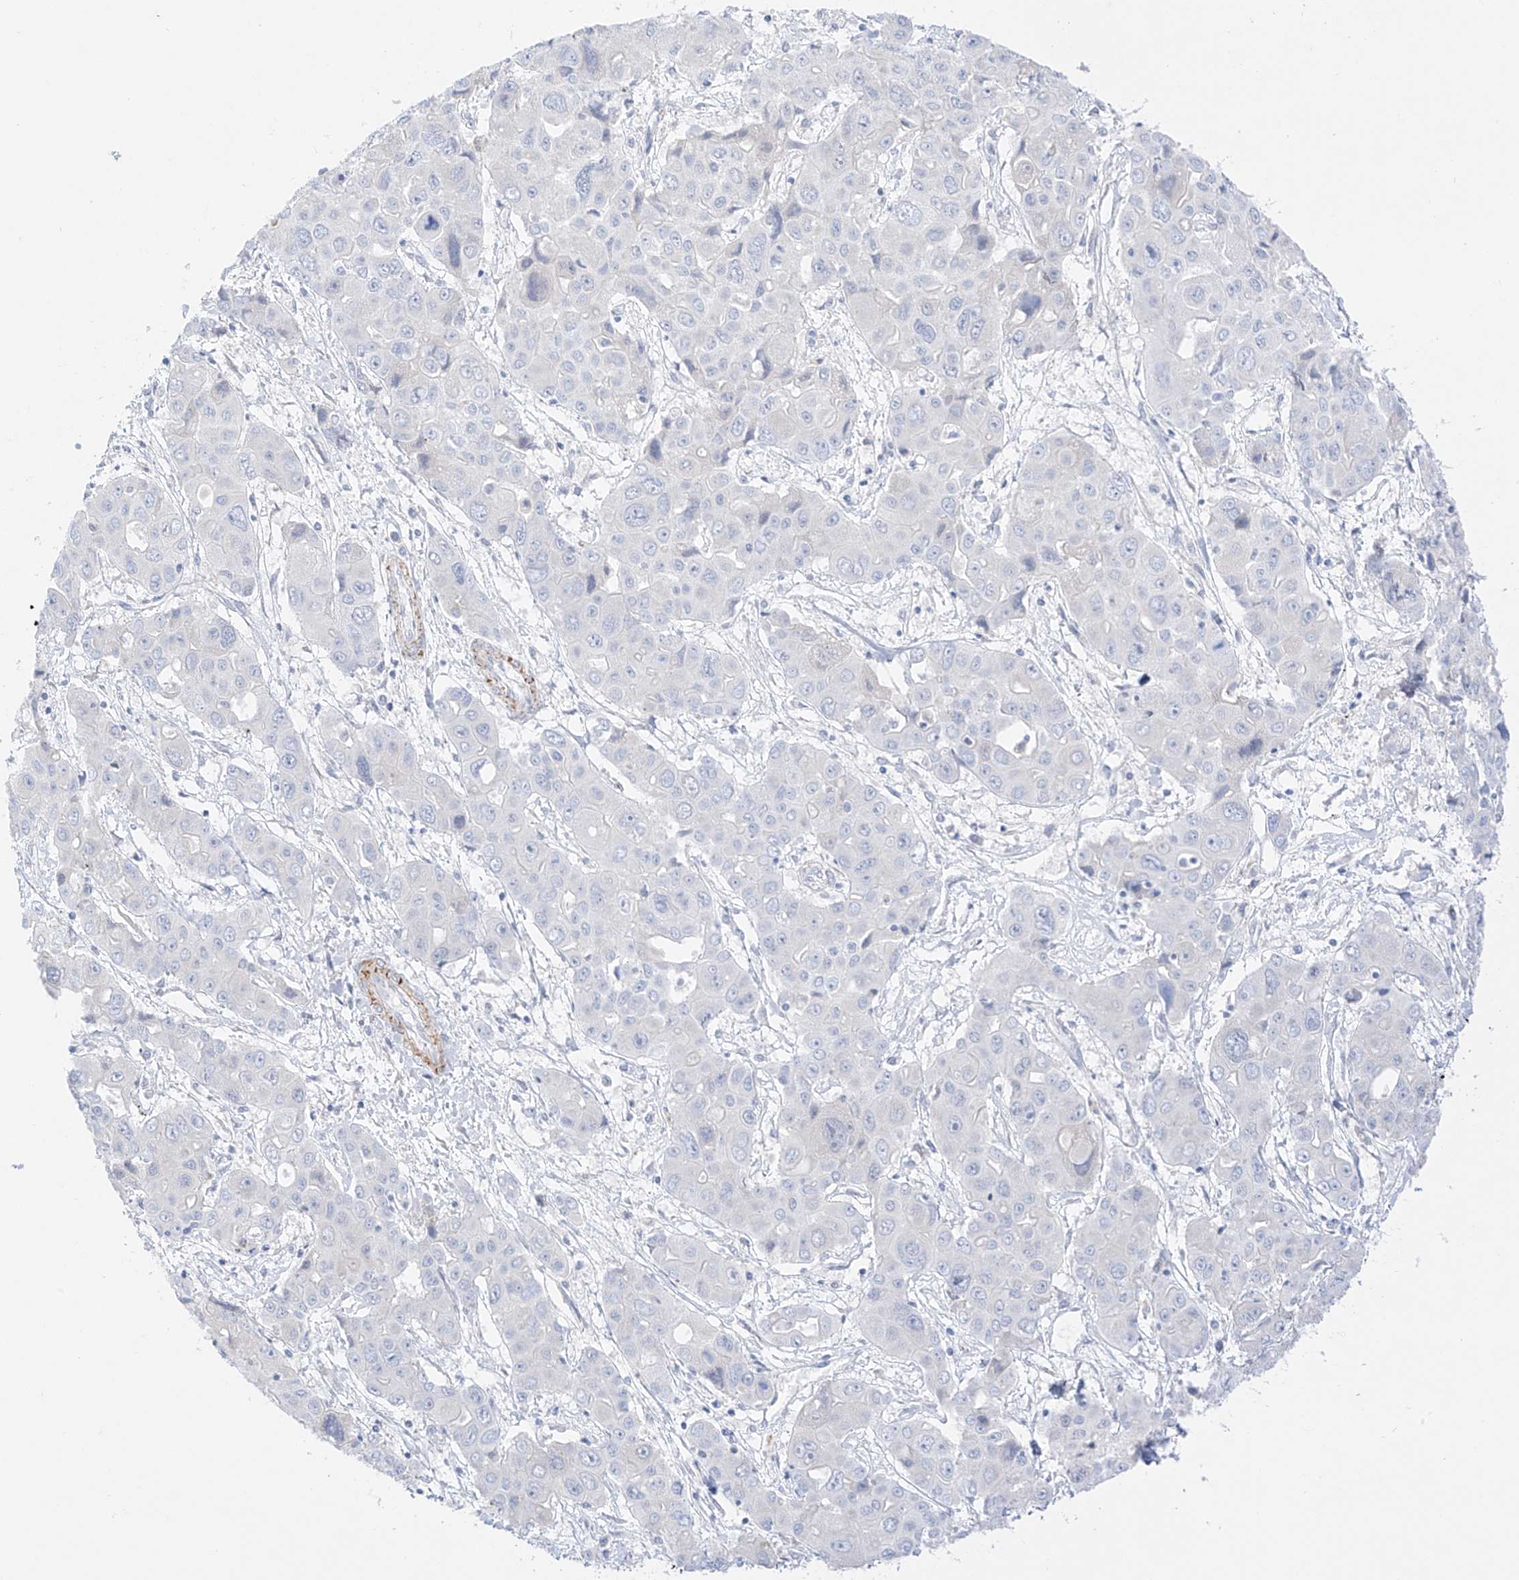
{"staining": {"intensity": "negative", "quantity": "none", "location": "none"}, "tissue": "liver cancer", "cell_type": "Tumor cells", "image_type": "cancer", "snomed": [{"axis": "morphology", "description": "Cholangiocarcinoma"}, {"axis": "topography", "description": "Liver"}], "caption": "IHC of liver cancer (cholangiocarcinoma) shows no expression in tumor cells.", "gene": "ST3GAL5", "patient": {"sex": "male", "age": 67}}